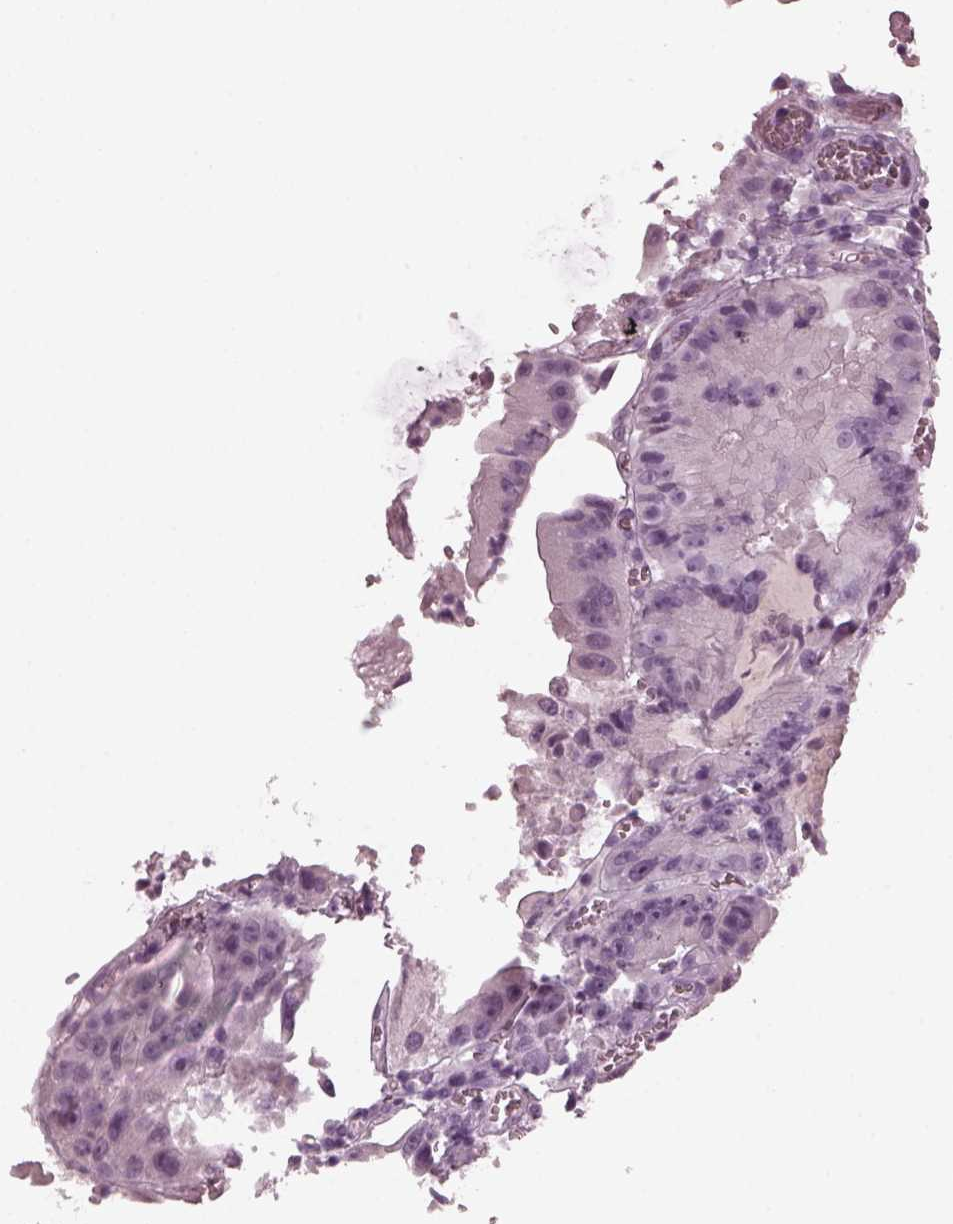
{"staining": {"intensity": "negative", "quantity": "none", "location": "none"}, "tissue": "colorectal cancer", "cell_type": "Tumor cells", "image_type": "cancer", "snomed": [{"axis": "morphology", "description": "Adenocarcinoma, NOS"}, {"axis": "topography", "description": "Colon"}], "caption": "Immunohistochemistry micrograph of human colorectal cancer stained for a protein (brown), which exhibits no staining in tumor cells. (Stains: DAB (3,3'-diaminobenzidine) immunohistochemistry (IHC) with hematoxylin counter stain, Microscopy: brightfield microscopy at high magnification).", "gene": "RCVRN", "patient": {"sex": "female", "age": 86}}